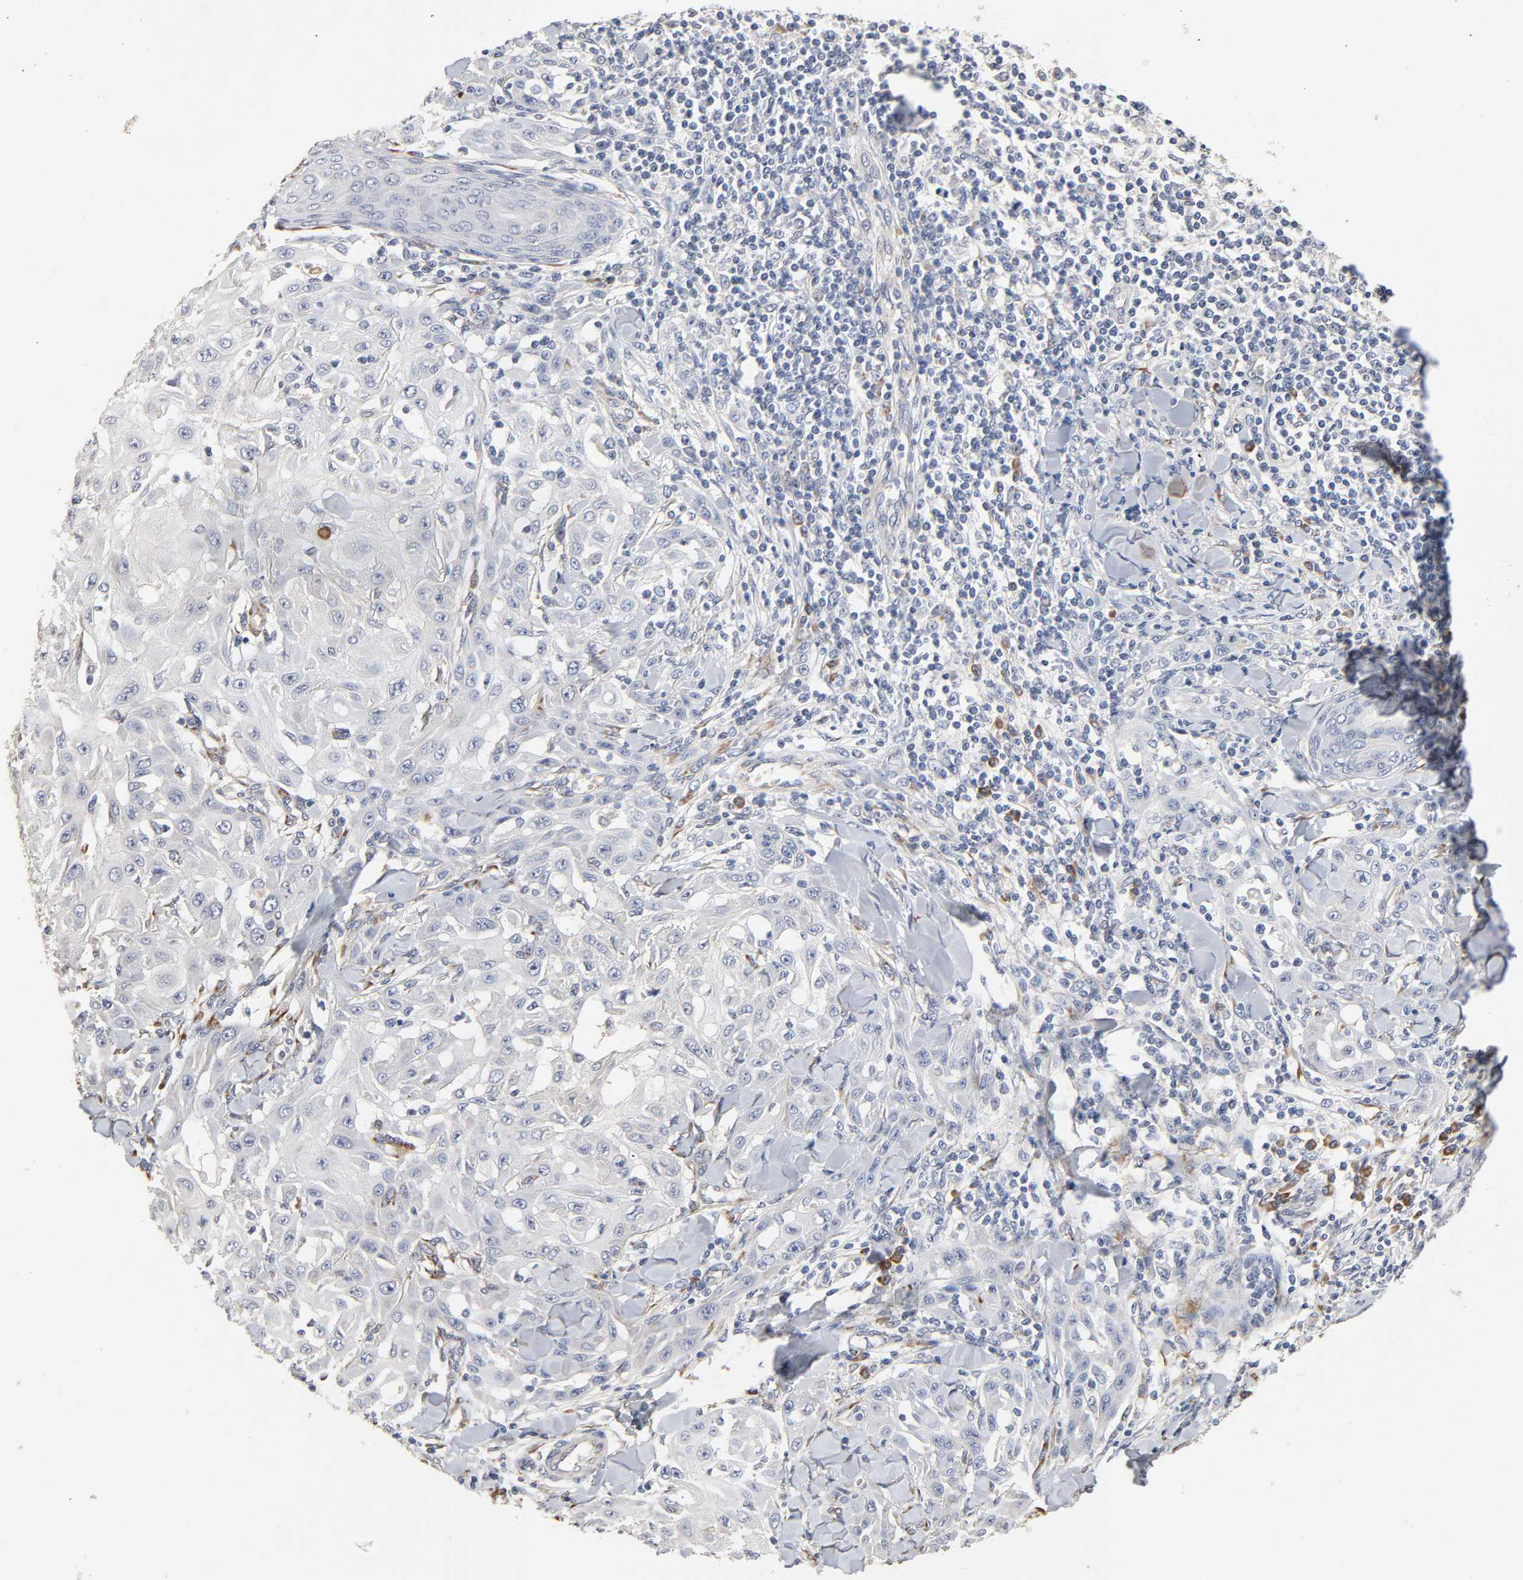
{"staining": {"intensity": "negative", "quantity": "none", "location": "none"}, "tissue": "skin cancer", "cell_type": "Tumor cells", "image_type": "cancer", "snomed": [{"axis": "morphology", "description": "Squamous cell carcinoma, NOS"}, {"axis": "topography", "description": "Skin"}], "caption": "Immunohistochemistry (IHC) micrograph of neoplastic tissue: human skin cancer stained with DAB (3,3'-diaminobenzidine) reveals no significant protein staining in tumor cells.", "gene": "HDLBP", "patient": {"sex": "male", "age": 24}}